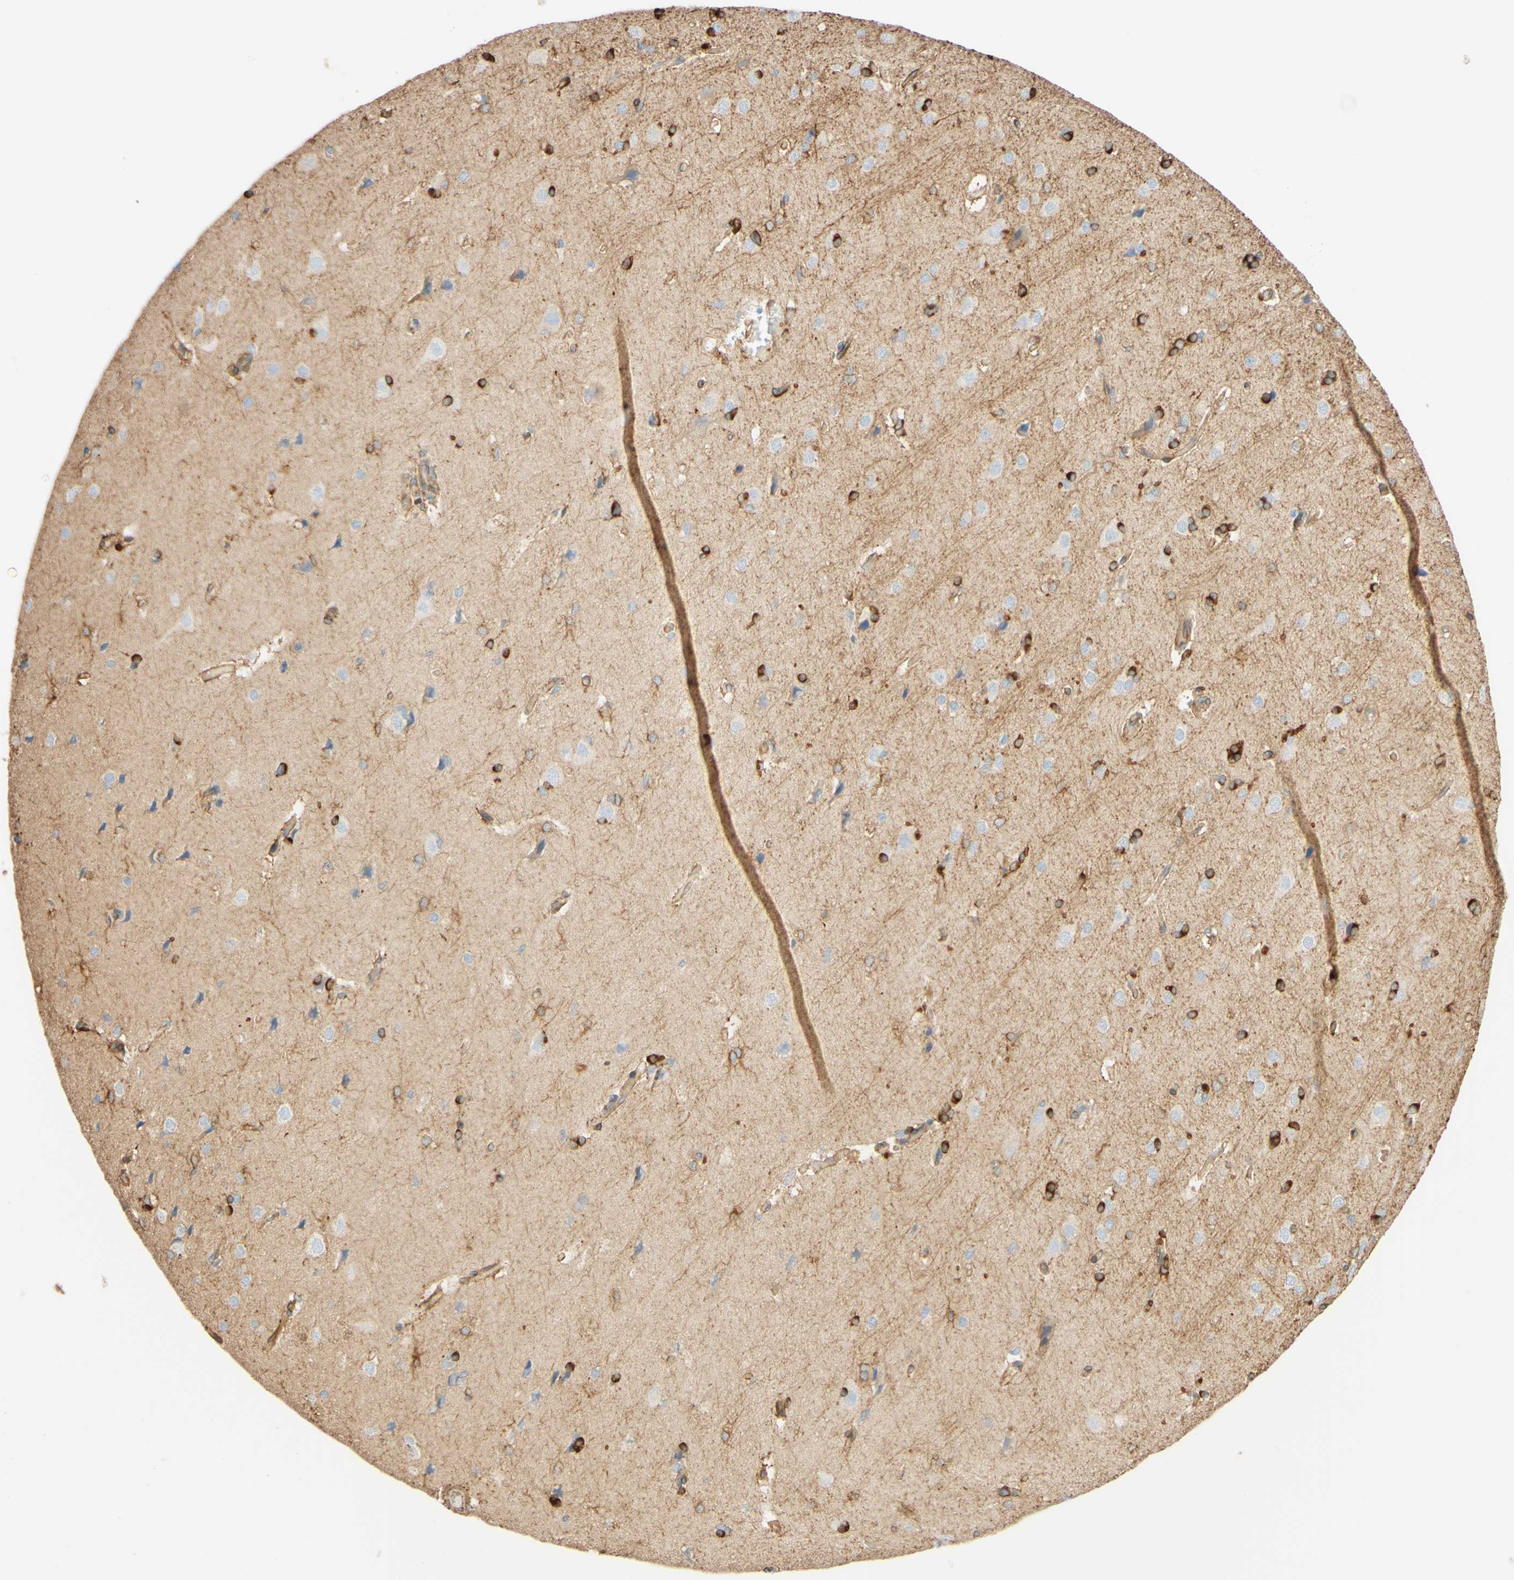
{"staining": {"intensity": "moderate", "quantity": ">75%", "location": "cytoplasmic/membranous"}, "tissue": "cerebral cortex", "cell_type": "Endothelial cells", "image_type": "normal", "snomed": [{"axis": "morphology", "description": "Normal tissue, NOS"}, {"axis": "topography", "description": "Cerebral cortex"}], "caption": "This micrograph displays immunohistochemistry staining of normal human cerebral cortex, with medium moderate cytoplasmic/membranous positivity in about >75% of endothelial cells.", "gene": "ENDOD1", "patient": {"sex": "male", "age": 62}}